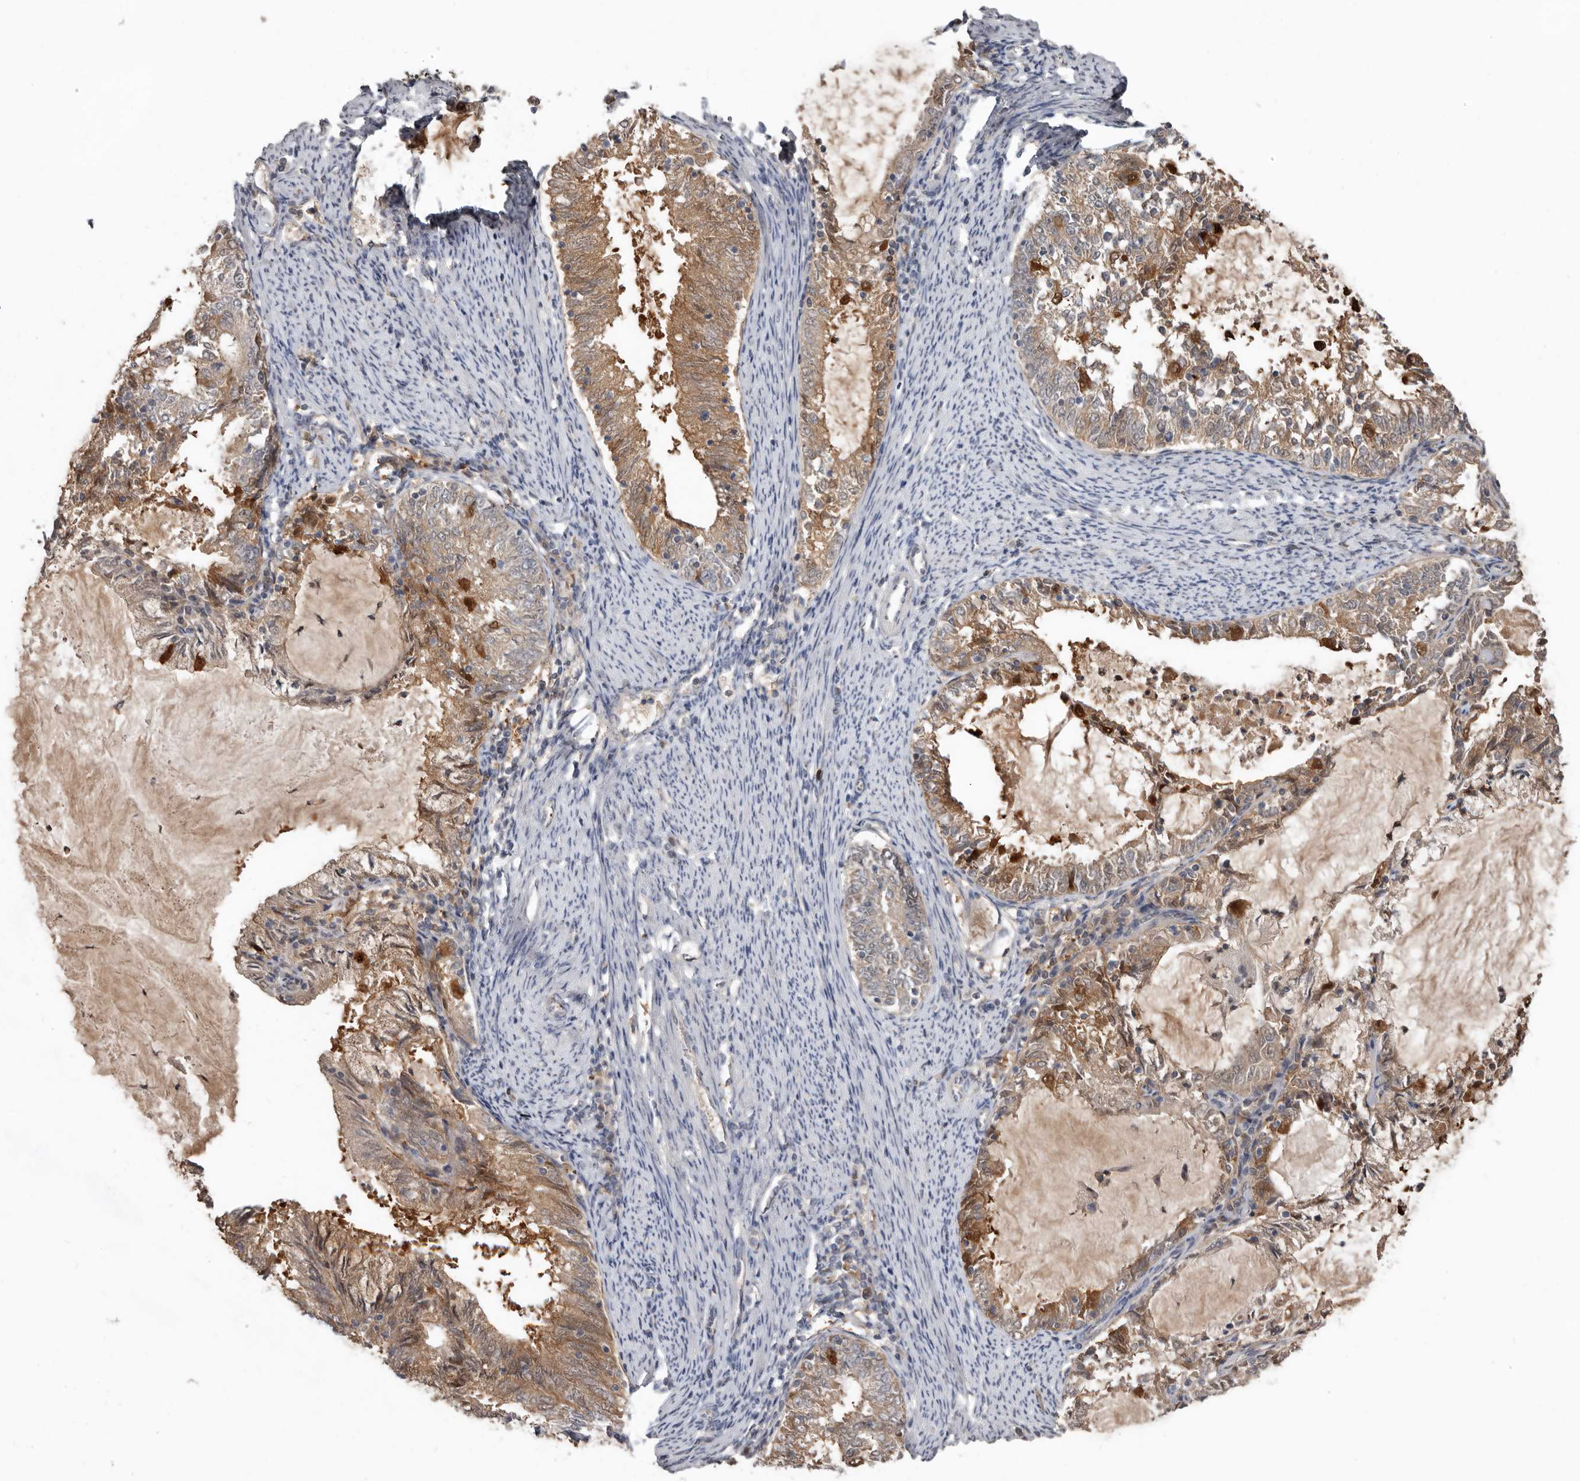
{"staining": {"intensity": "moderate", "quantity": ">75%", "location": "cytoplasmic/membranous"}, "tissue": "endometrial cancer", "cell_type": "Tumor cells", "image_type": "cancer", "snomed": [{"axis": "morphology", "description": "Adenocarcinoma, NOS"}, {"axis": "topography", "description": "Endometrium"}], "caption": "Protein expression analysis of endometrial cancer (adenocarcinoma) demonstrates moderate cytoplasmic/membranous expression in about >75% of tumor cells. Immunohistochemistry (ihc) stains the protein of interest in brown and the nuclei are stained blue.", "gene": "RBKS", "patient": {"sex": "female", "age": 57}}